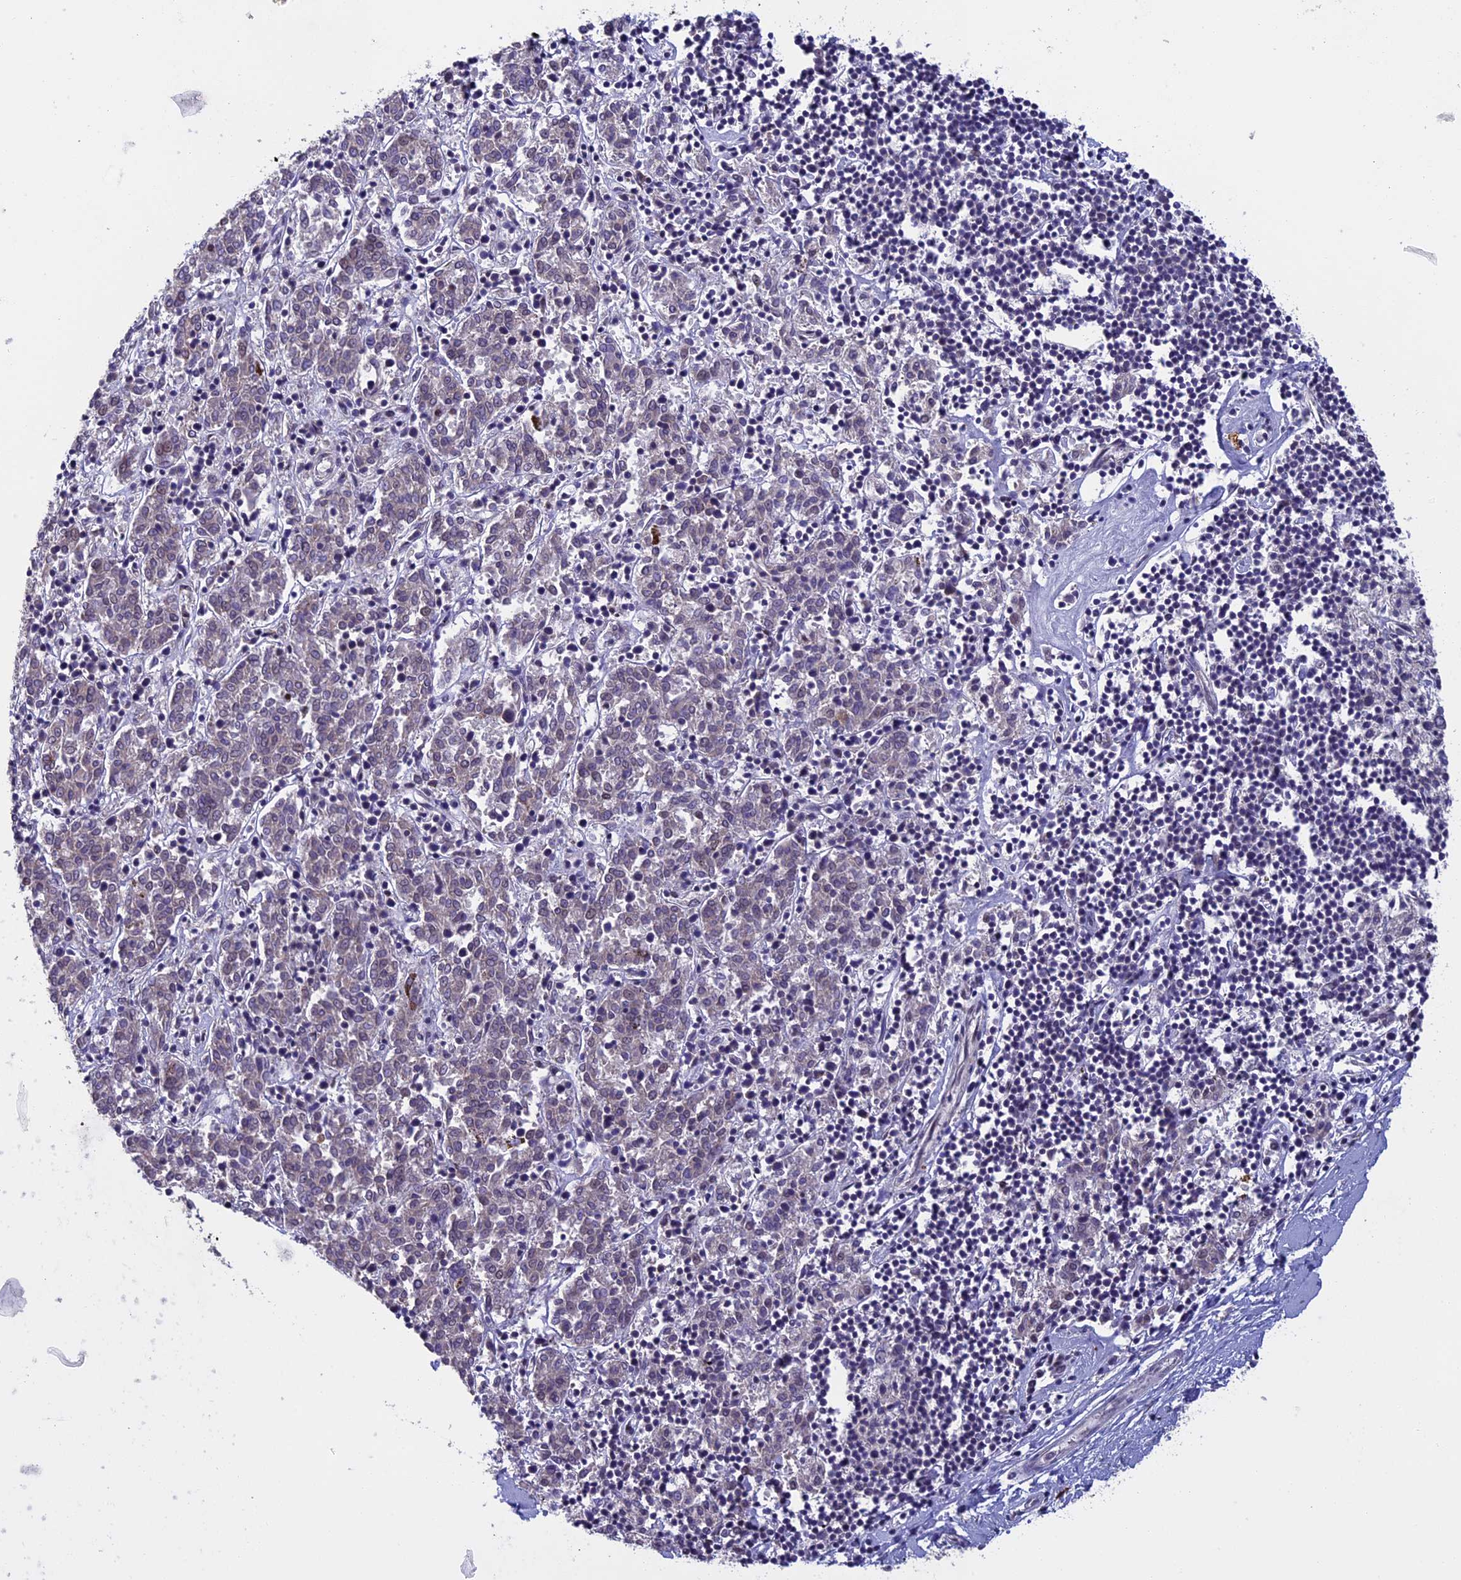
{"staining": {"intensity": "weak", "quantity": "25%-75%", "location": "nuclear"}, "tissue": "melanoma", "cell_type": "Tumor cells", "image_type": "cancer", "snomed": [{"axis": "morphology", "description": "Malignant melanoma, NOS"}, {"axis": "topography", "description": "Skin"}], "caption": "Approximately 25%-75% of tumor cells in melanoma demonstrate weak nuclear protein positivity as visualized by brown immunohistochemical staining.", "gene": "RNF40", "patient": {"sex": "female", "age": 72}}